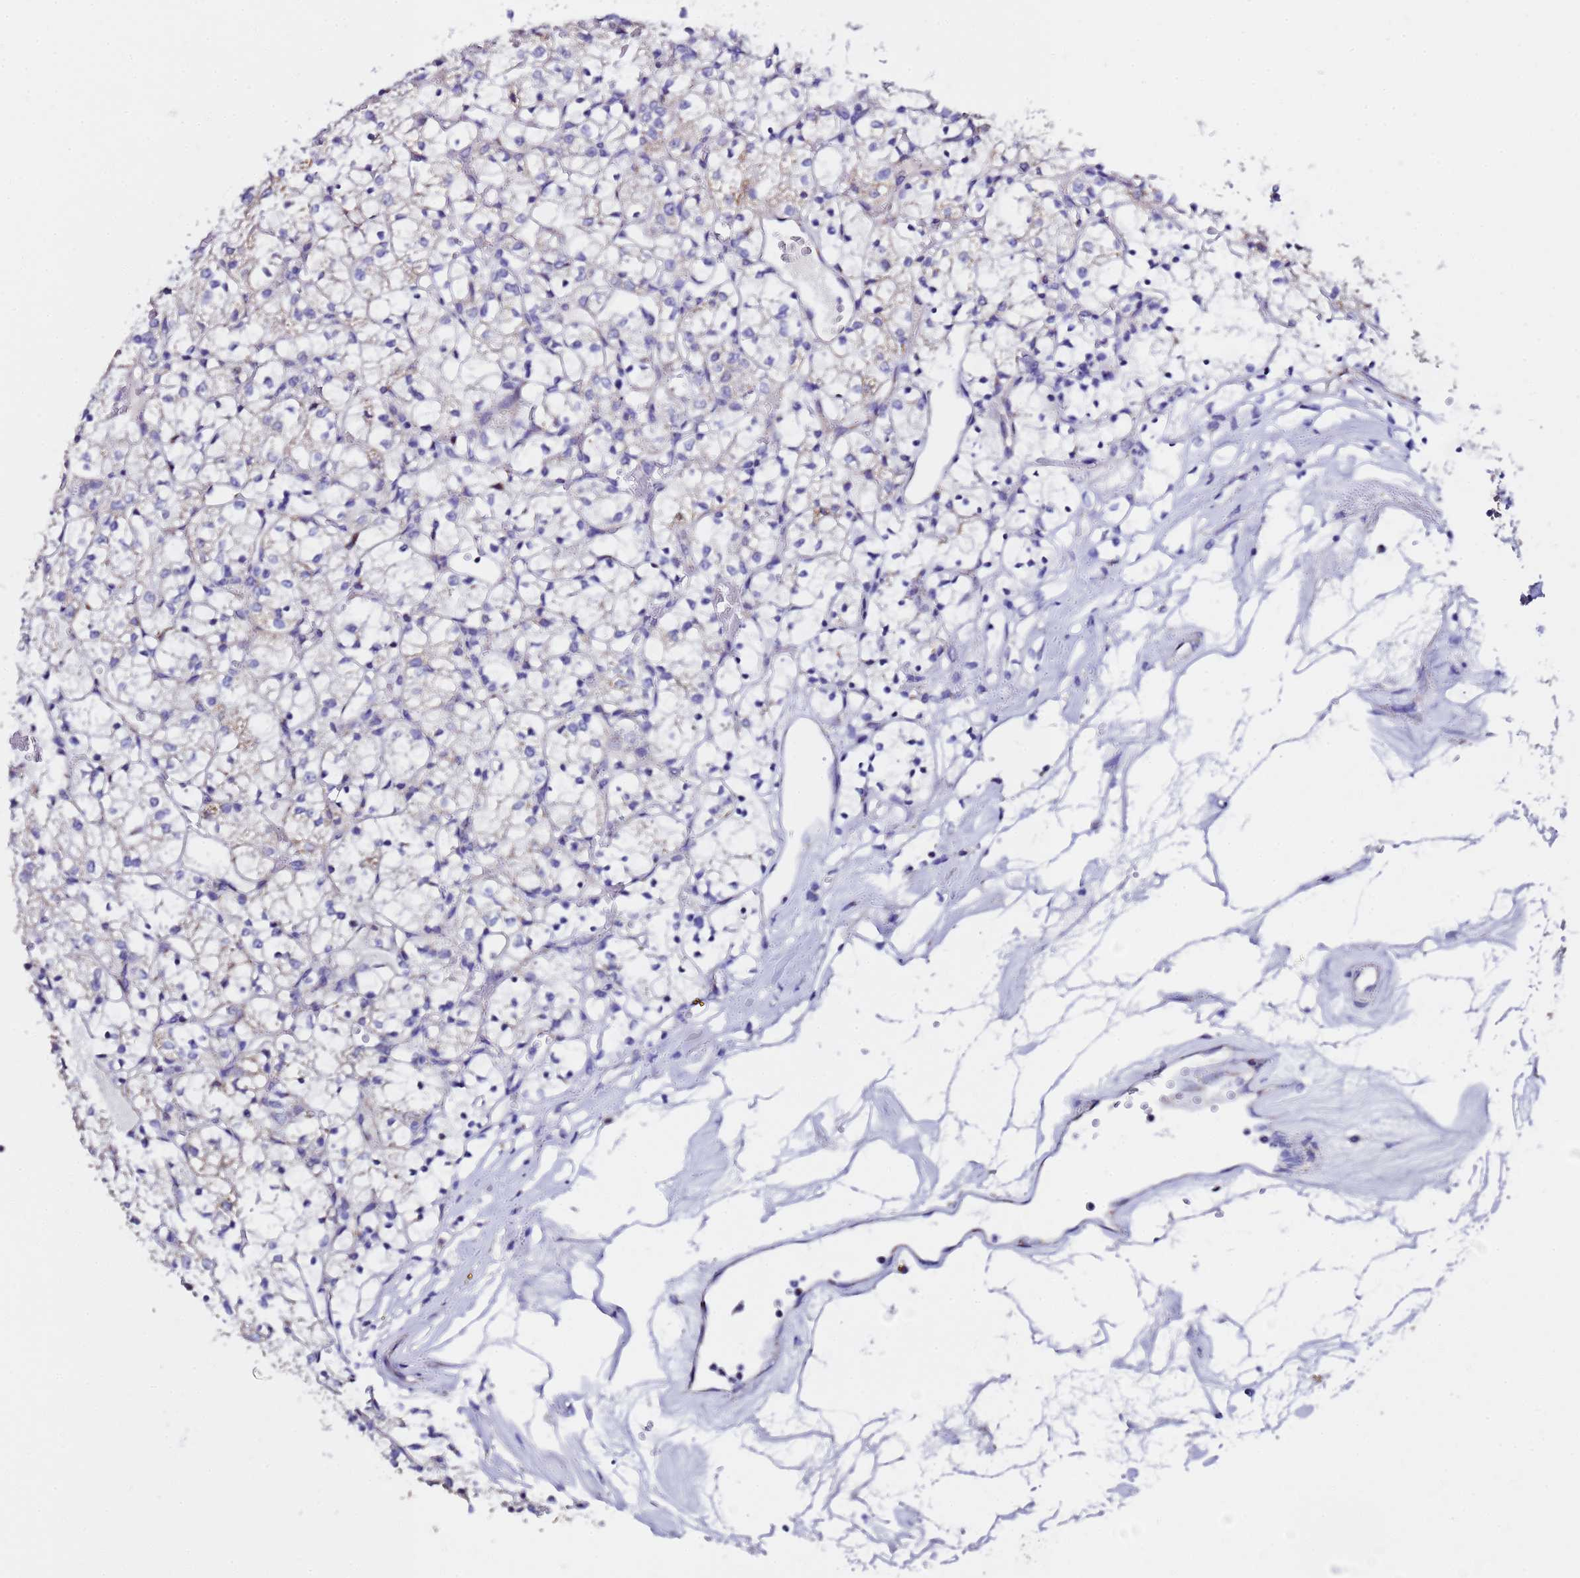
{"staining": {"intensity": "negative", "quantity": "none", "location": "none"}, "tissue": "renal cancer", "cell_type": "Tumor cells", "image_type": "cancer", "snomed": [{"axis": "morphology", "description": "Adenocarcinoma, NOS"}, {"axis": "topography", "description": "Kidney"}], "caption": "Tumor cells are negative for brown protein staining in adenocarcinoma (renal).", "gene": "MRPS12", "patient": {"sex": "female", "age": 69}}